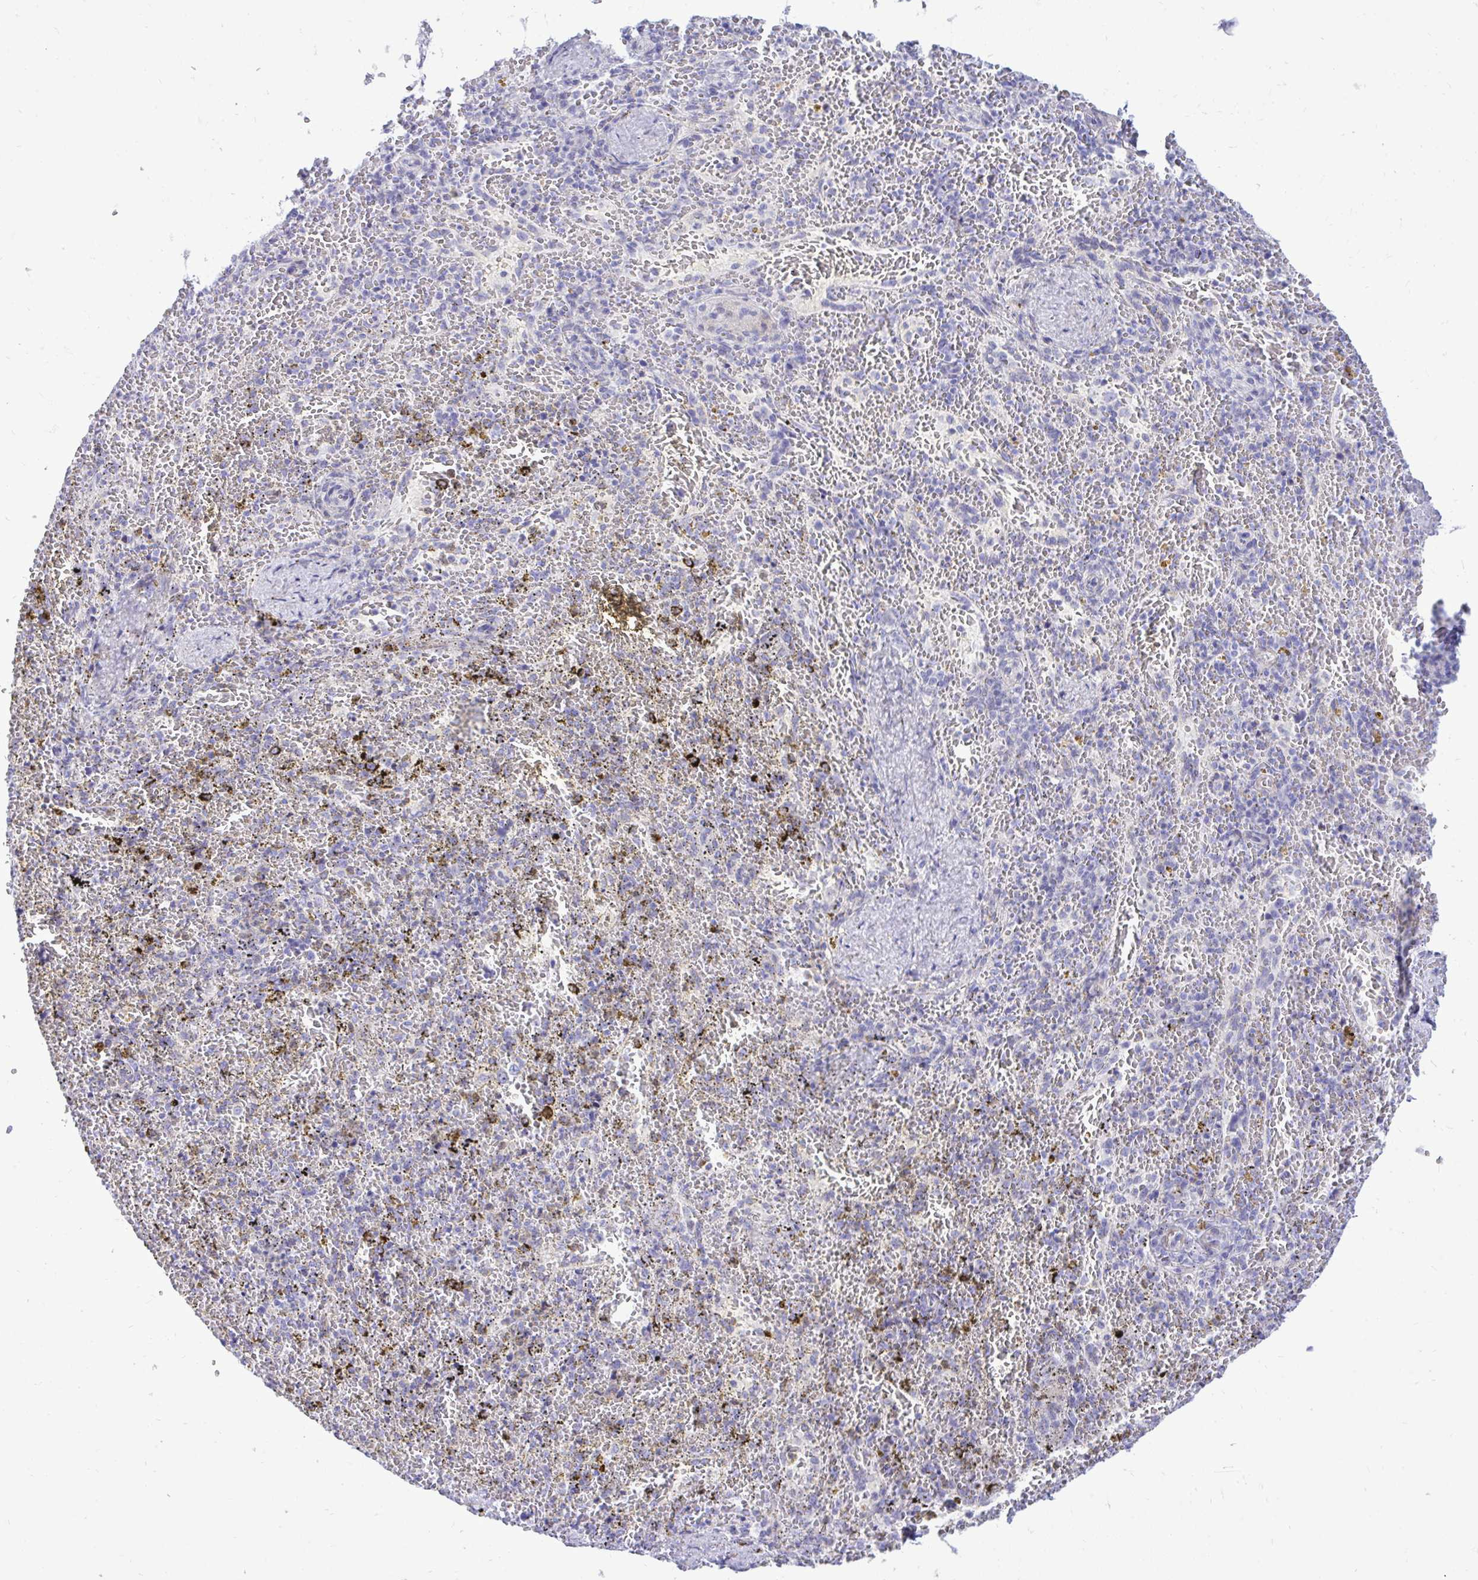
{"staining": {"intensity": "negative", "quantity": "none", "location": "none"}, "tissue": "spleen", "cell_type": "Cells in red pulp", "image_type": "normal", "snomed": [{"axis": "morphology", "description": "Normal tissue, NOS"}, {"axis": "topography", "description": "Spleen"}], "caption": "Immunohistochemistry (IHC) of benign spleen shows no staining in cells in red pulp.", "gene": "GABRA1", "patient": {"sex": "female", "age": 50}}